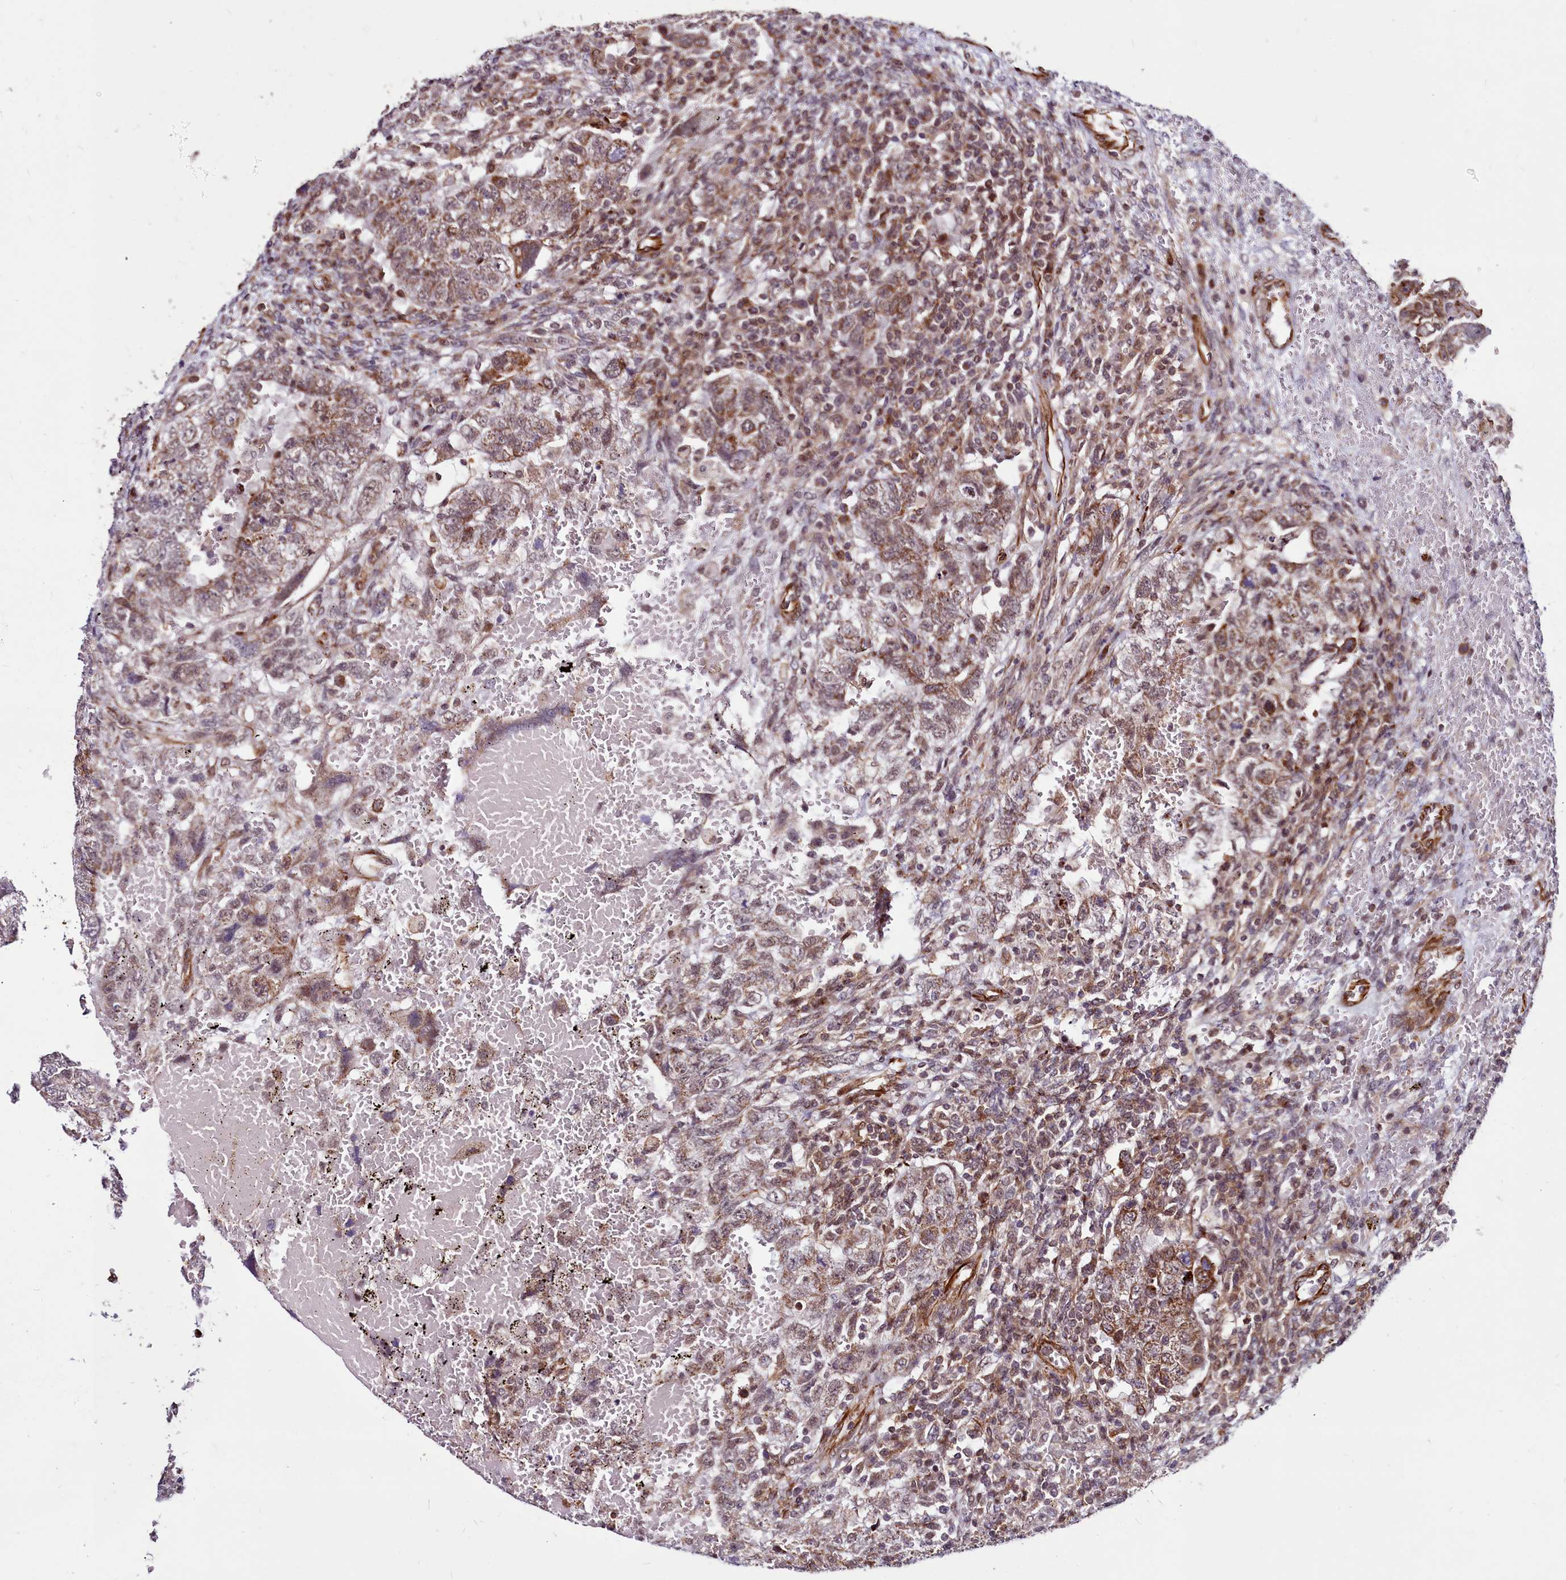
{"staining": {"intensity": "moderate", "quantity": ">75%", "location": "cytoplasmic/membranous,nuclear"}, "tissue": "testis cancer", "cell_type": "Tumor cells", "image_type": "cancer", "snomed": [{"axis": "morphology", "description": "Carcinoma, Embryonal, NOS"}, {"axis": "topography", "description": "Testis"}], "caption": "Approximately >75% of tumor cells in human testis cancer (embryonal carcinoma) reveal moderate cytoplasmic/membranous and nuclear protein expression as visualized by brown immunohistochemical staining.", "gene": "CLK3", "patient": {"sex": "male", "age": 26}}